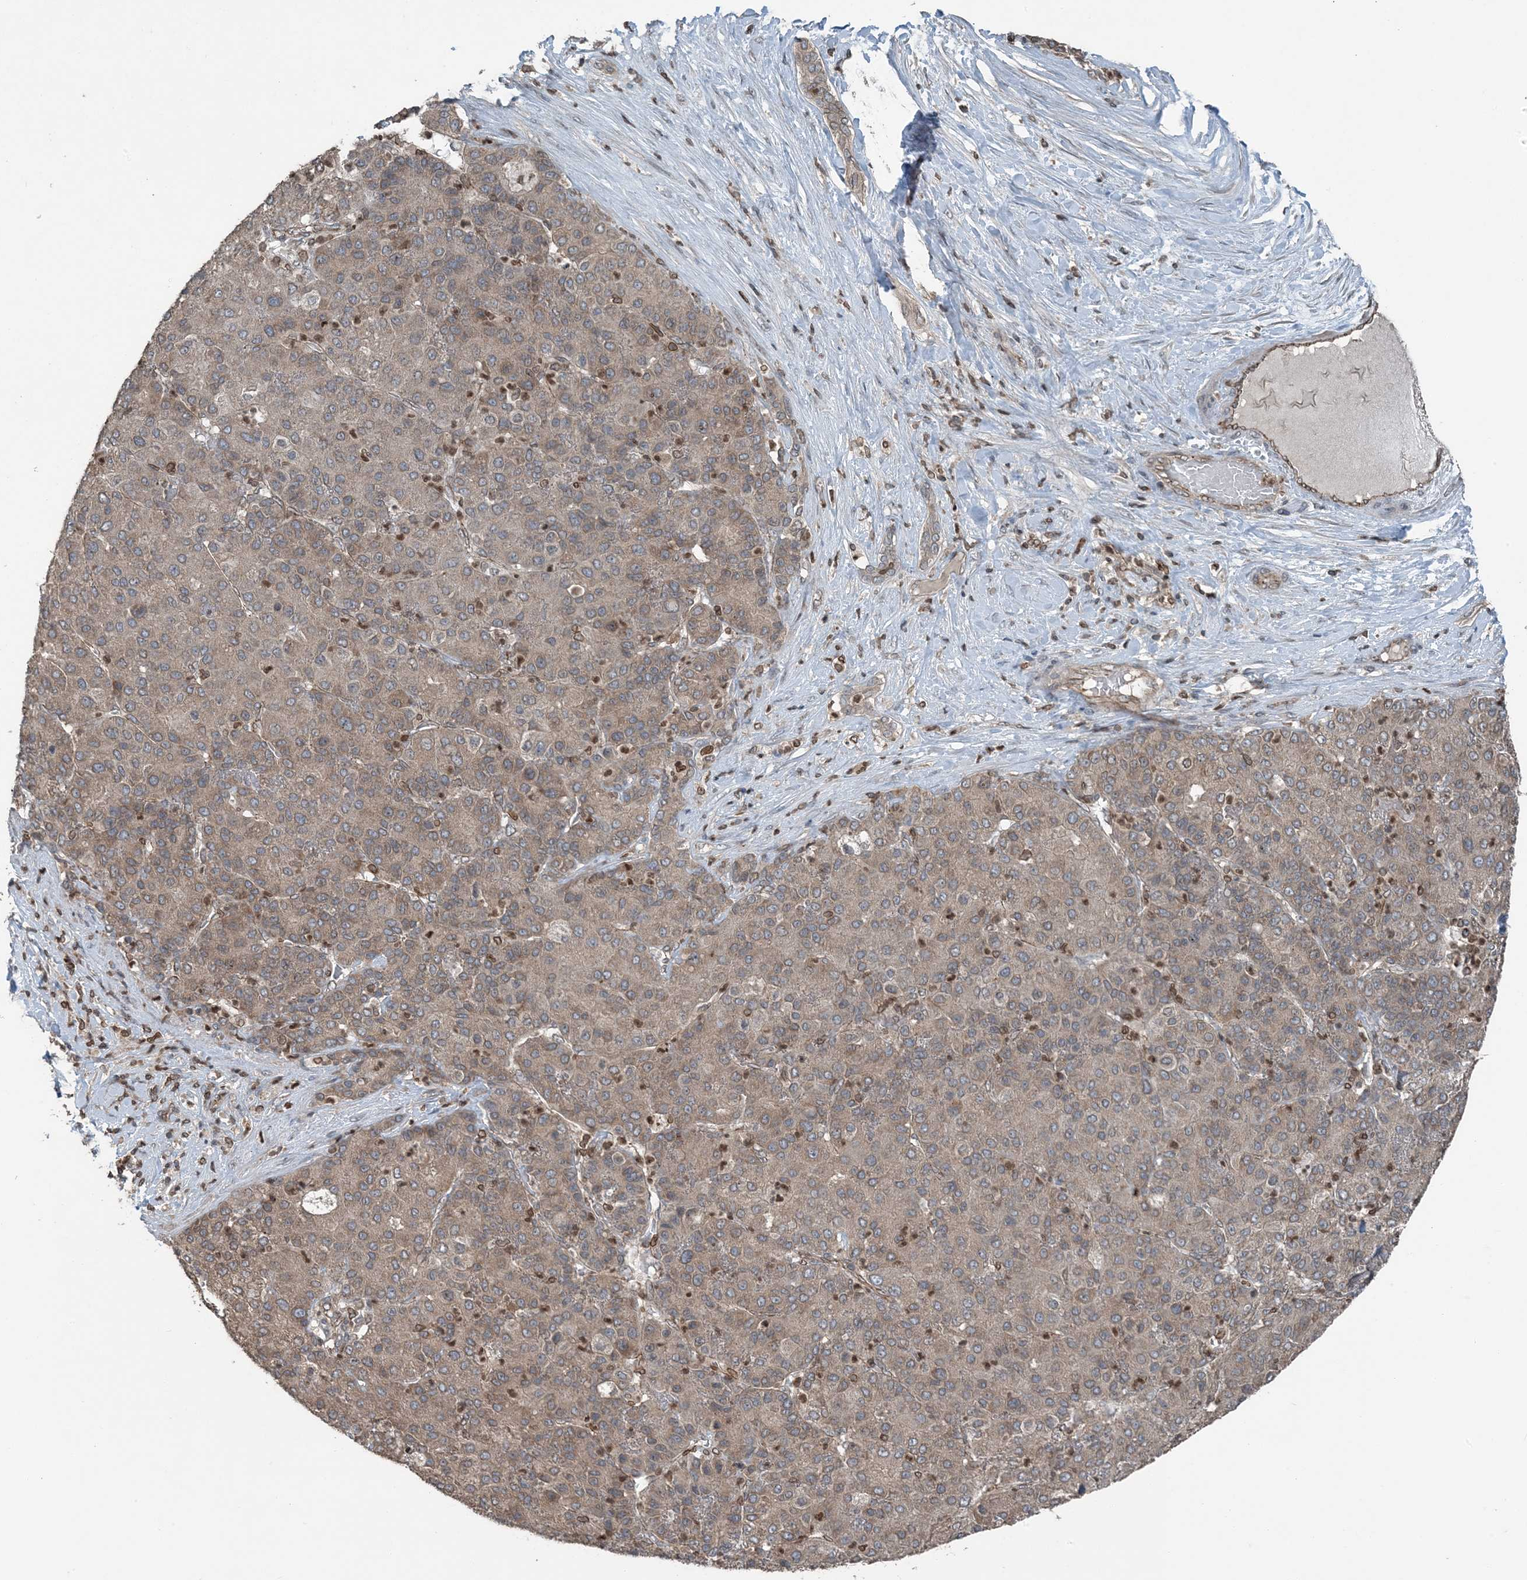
{"staining": {"intensity": "weak", "quantity": ">75%", "location": "cytoplasmic/membranous"}, "tissue": "liver cancer", "cell_type": "Tumor cells", "image_type": "cancer", "snomed": [{"axis": "morphology", "description": "Carcinoma, Hepatocellular, NOS"}, {"axis": "topography", "description": "Liver"}], "caption": "The micrograph reveals staining of hepatocellular carcinoma (liver), revealing weak cytoplasmic/membranous protein staining (brown color) within tumor cells.", "gene": "ZFAND2B", "patient": {"sex": "male", "age": 65}}